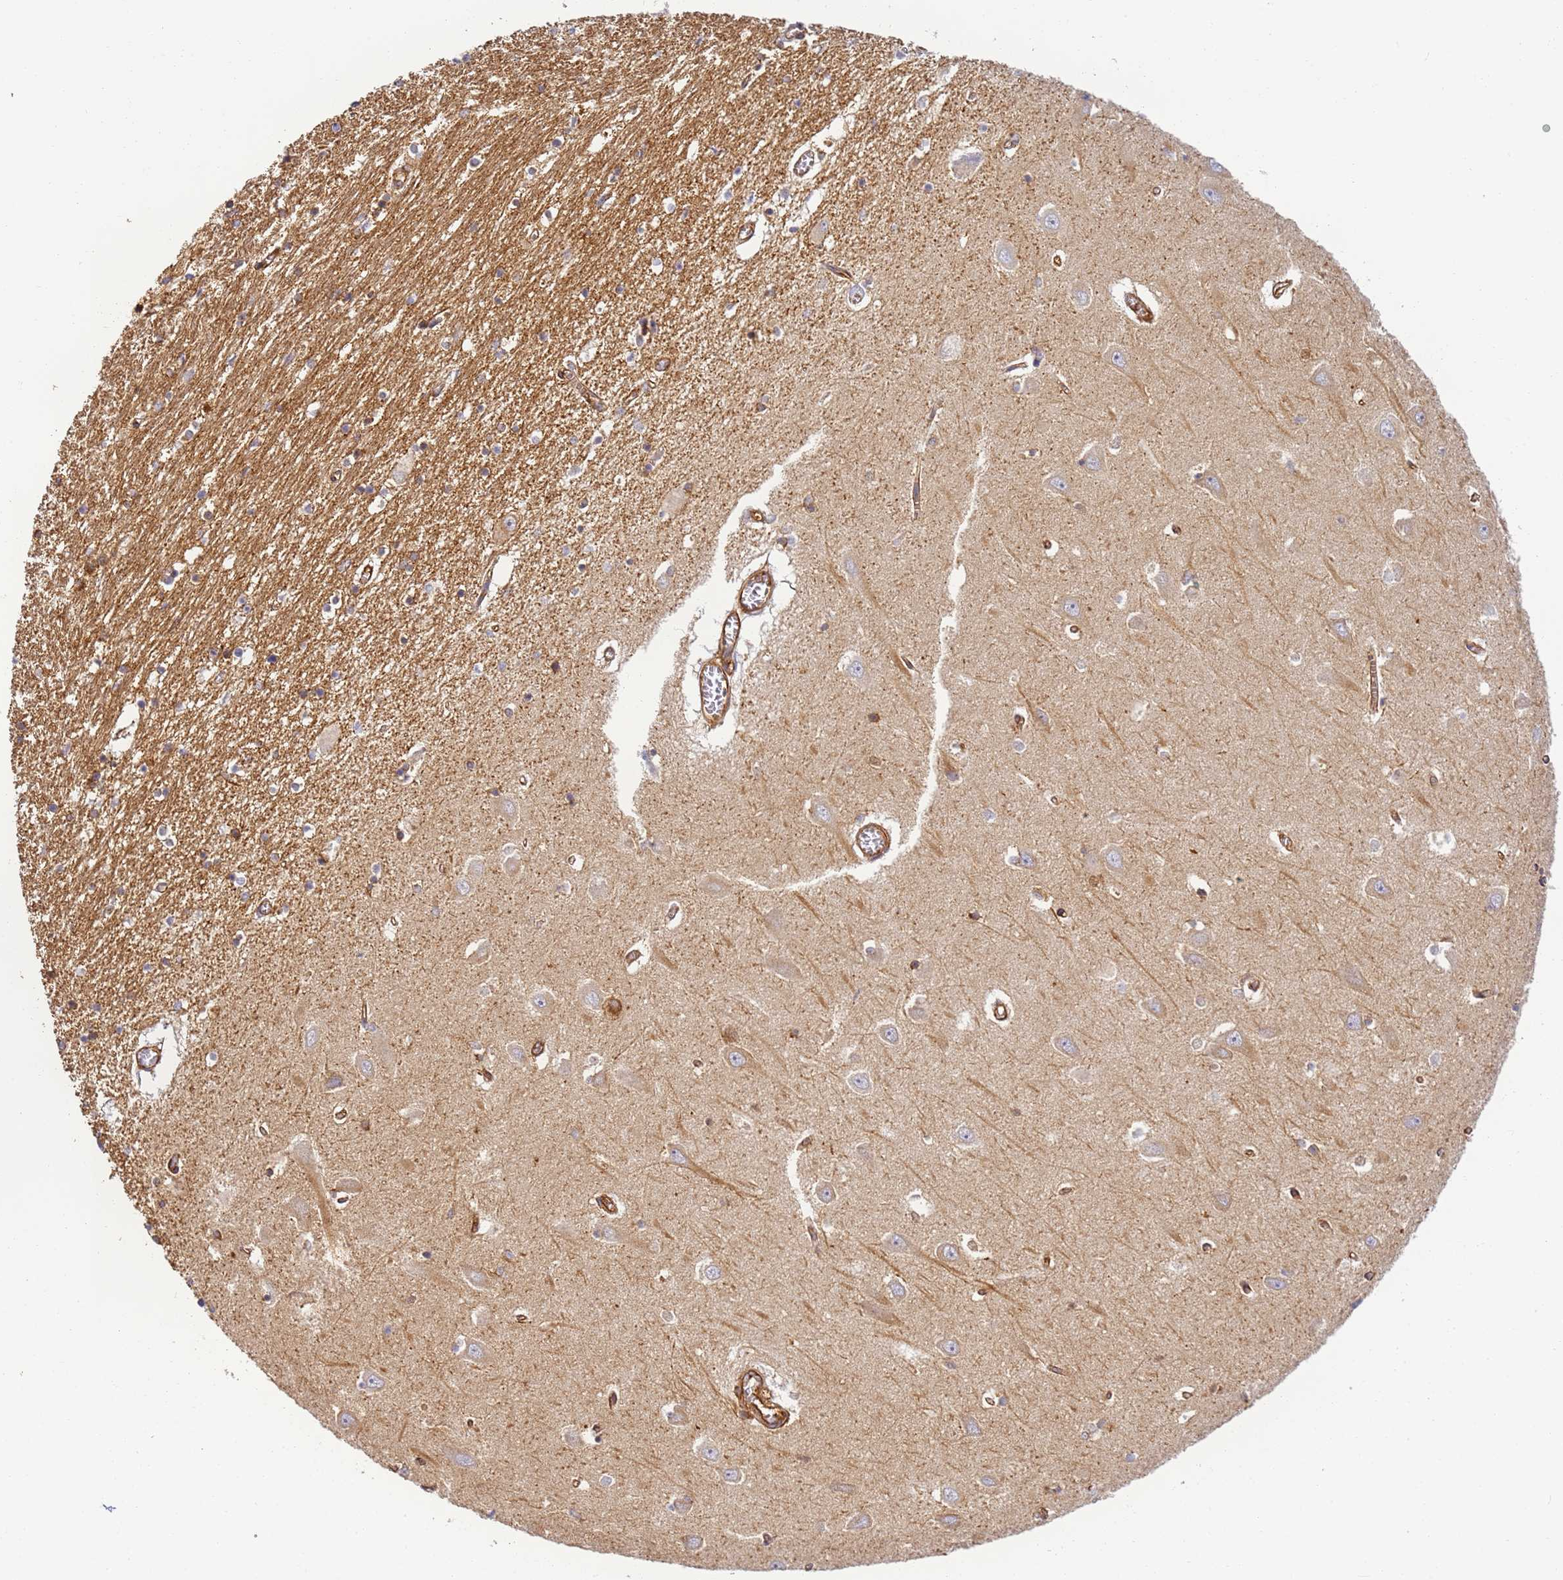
{"staining": {"intensity": "moderate", "quantity": "<25%", "location": "cytoplasmic/membranous"}, "tissue": "hippocampus", "cell_type": "Glial cells", "image_type": "normal", "snomed": [{"axis": "morphology", "description": "Normal tissue, NOS"}, {"axis": "topography", "description": "Hippocampus"}], "caption": "Protein staining displays moderate cytoplasmic/membranous expression in about <25% of glial cells in normal hippocampus.", "gene": "DYNC1I2", "patient": {"sex": "male", "age": 70}}